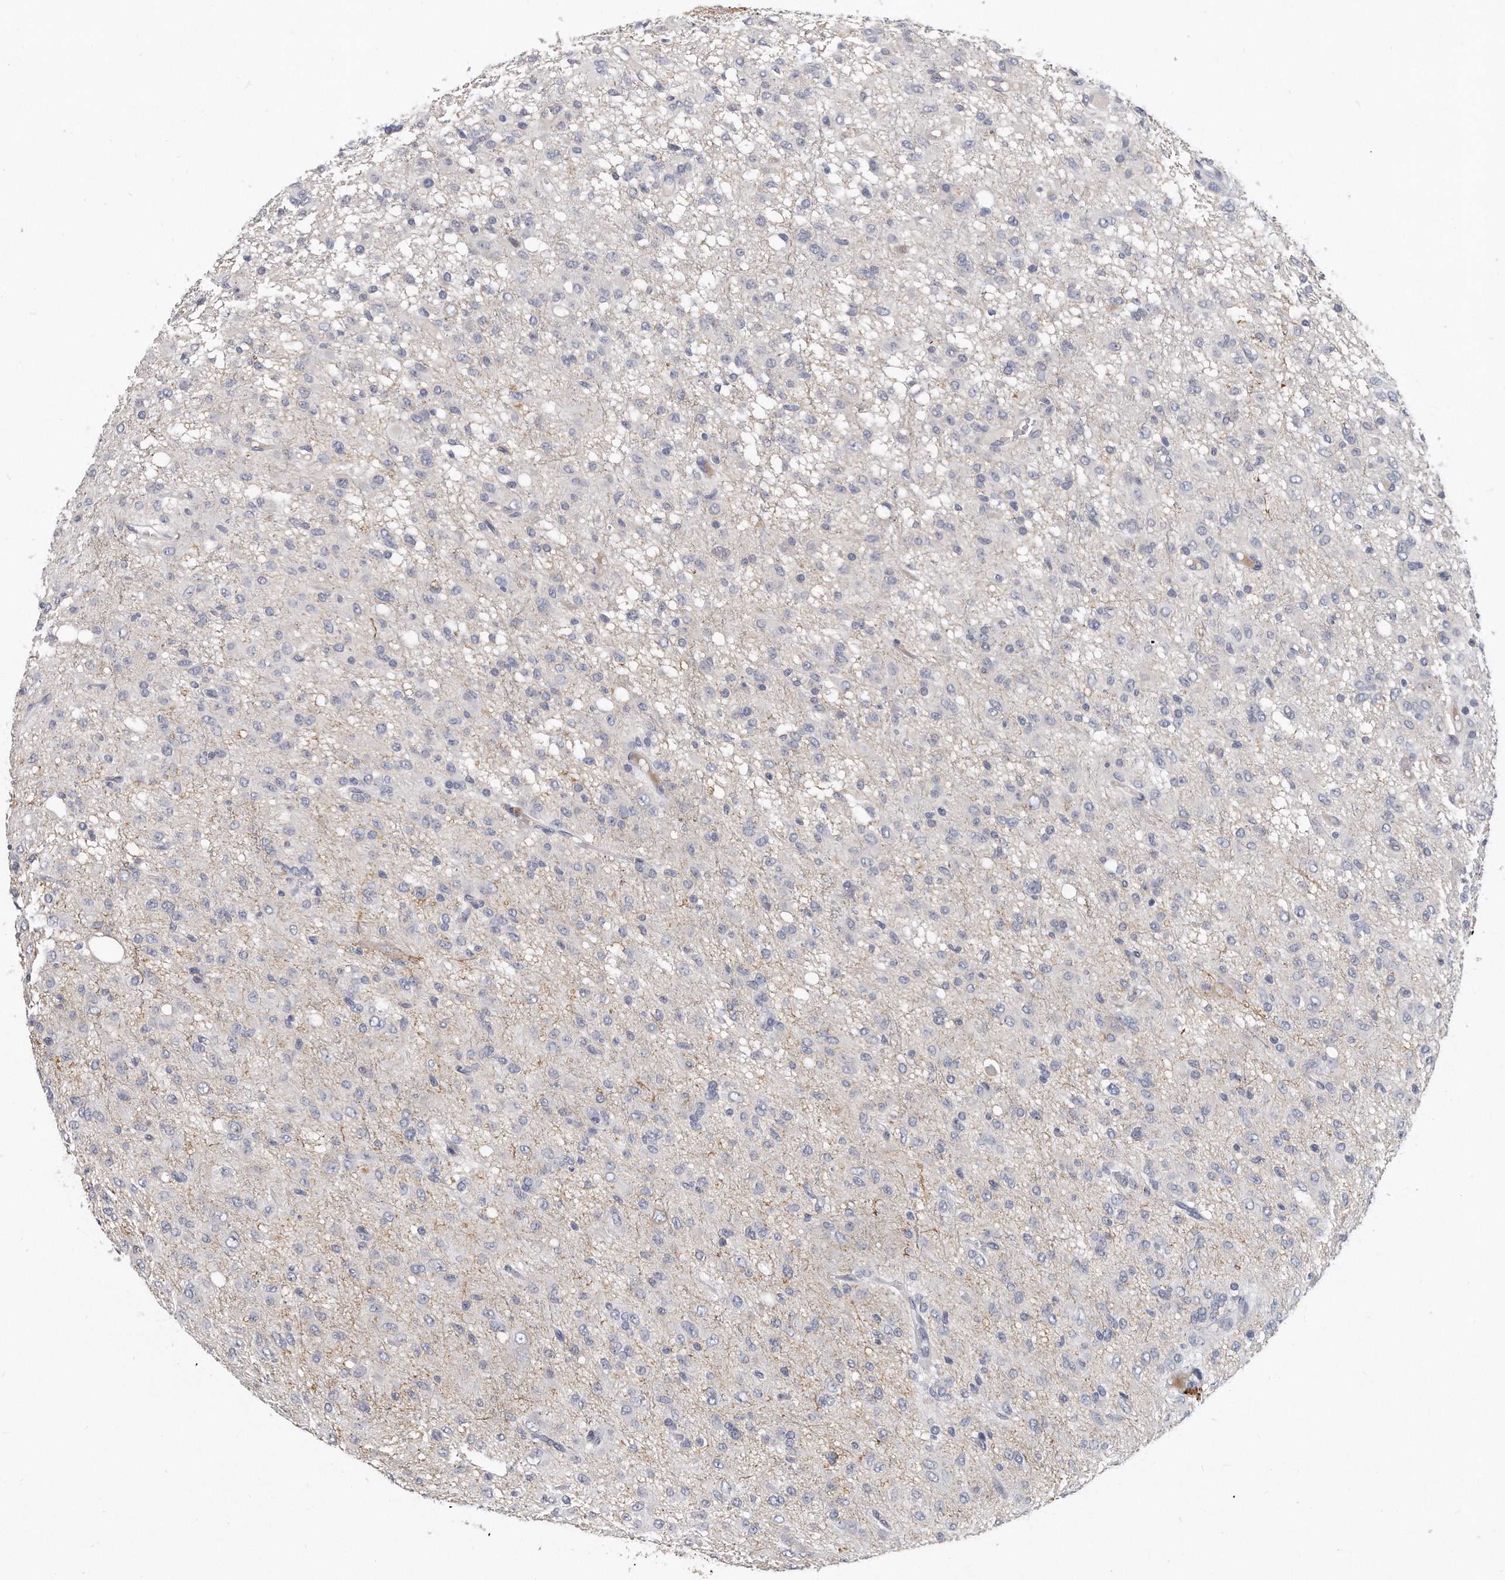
{"staining": {"intensity": "negative", "quantity": "none", "location": "none"}, "tissue": "glioma", "cell_type": "Tumor cells", "image_type": "cancer", "snomed": [{"axis": "morphology", "description": "Glioma, malignant, High grade"}, {"axis": "topography", "description": "Brain"}], "caption": "Tumor cells are negative for brown protein staining in high-grade glioma (malignant).", "gene": "KLHL7", "patient": {"sex": "female", "age": 59}}